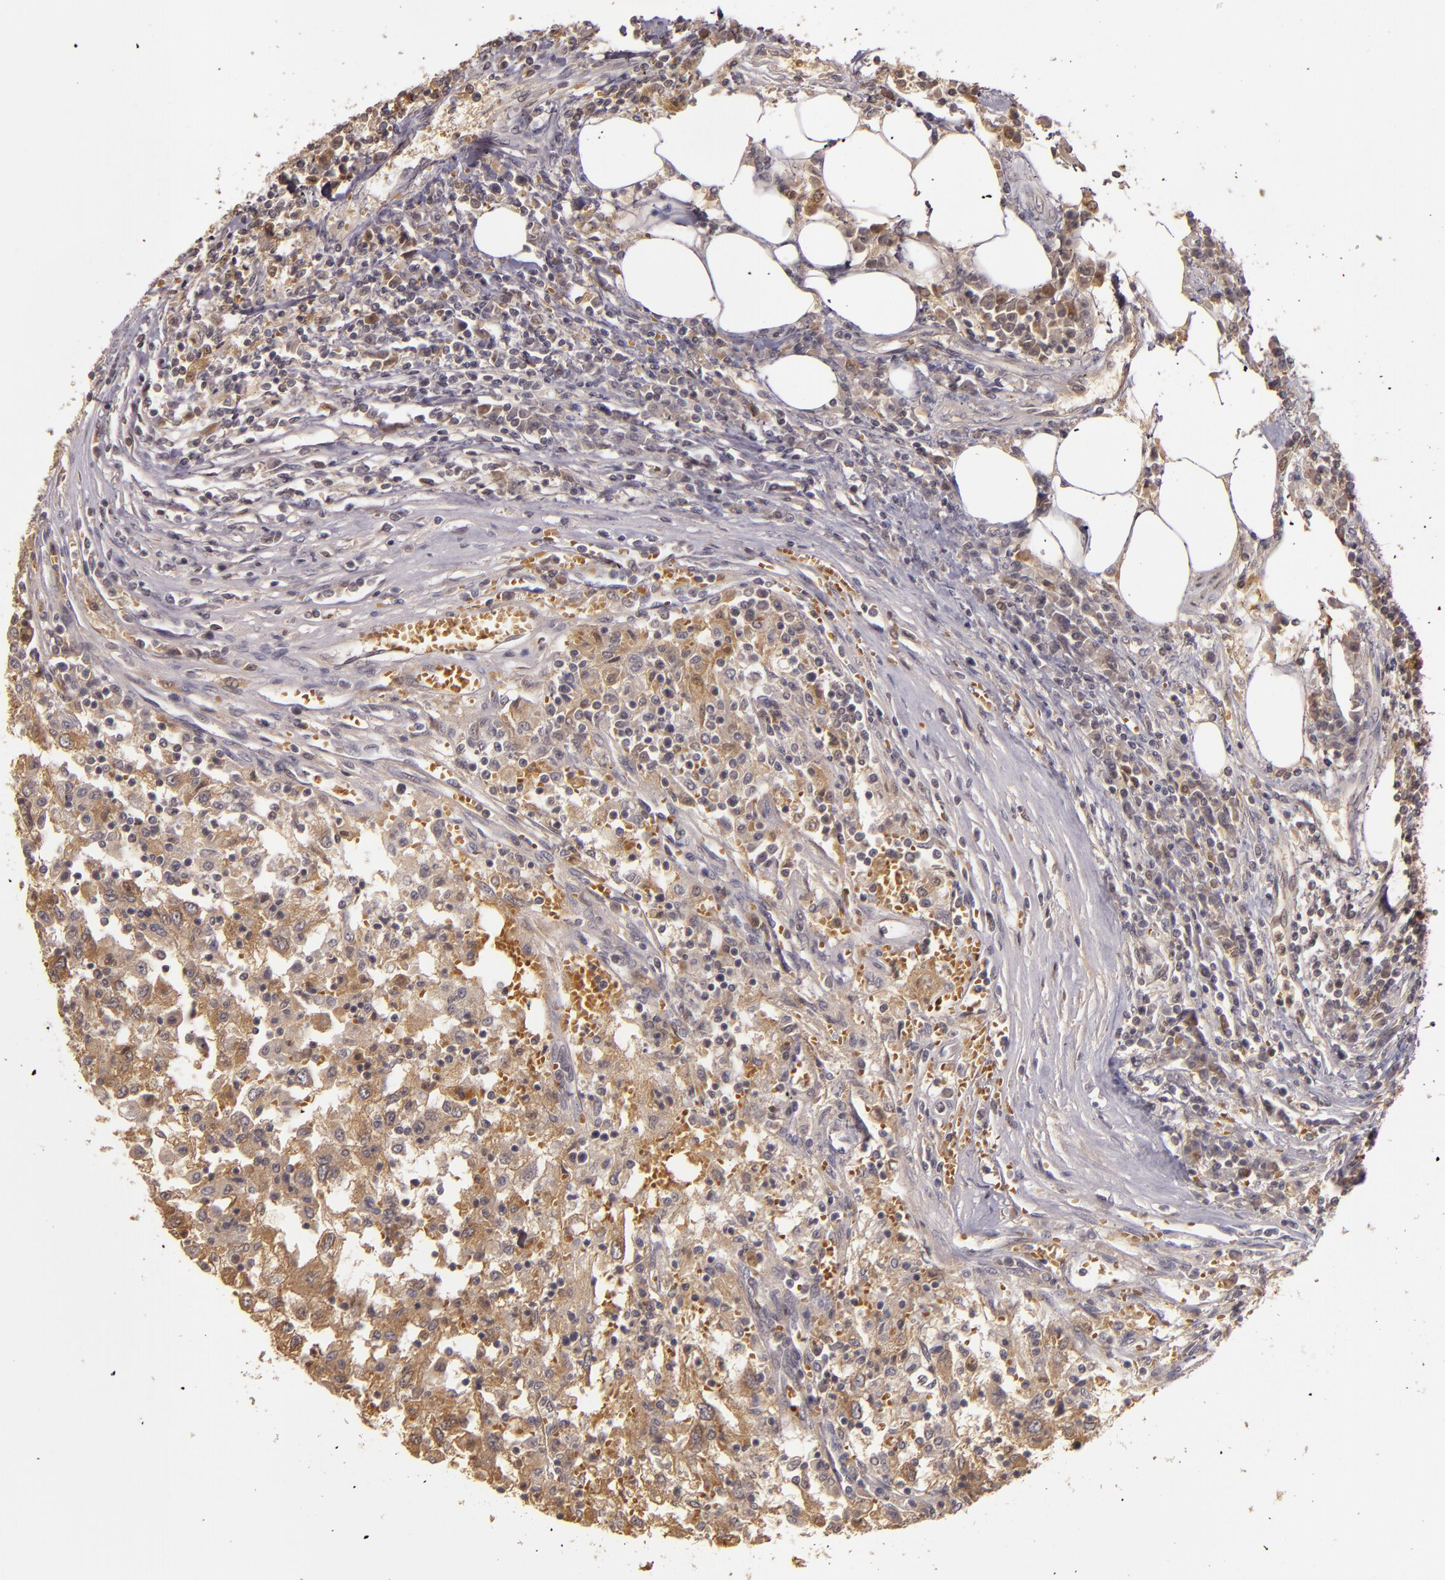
{"staining": {"intensity": "moderate", "quantity": ">75%", "location": "cytoplasmic/membranous"}, "tissue": "renal cancer", "cell_type": "Tumor cells", "image_type": "cancer", "snomed": [{"axis": "morphology", "description": "Normal tissue, NOS"}, {"axis": "morphology", "description": "Adenocarcinoma, NOS"}, {"axis": "topography", "description": "Kidney"}], "caption": "Protein expression analysis of human renal cancer reveals moderate cytoplasmic/membranous expression in about >75% of tumor cells.", "gene": "LRG1", "patient": {"sex": "male", "age": 71}}